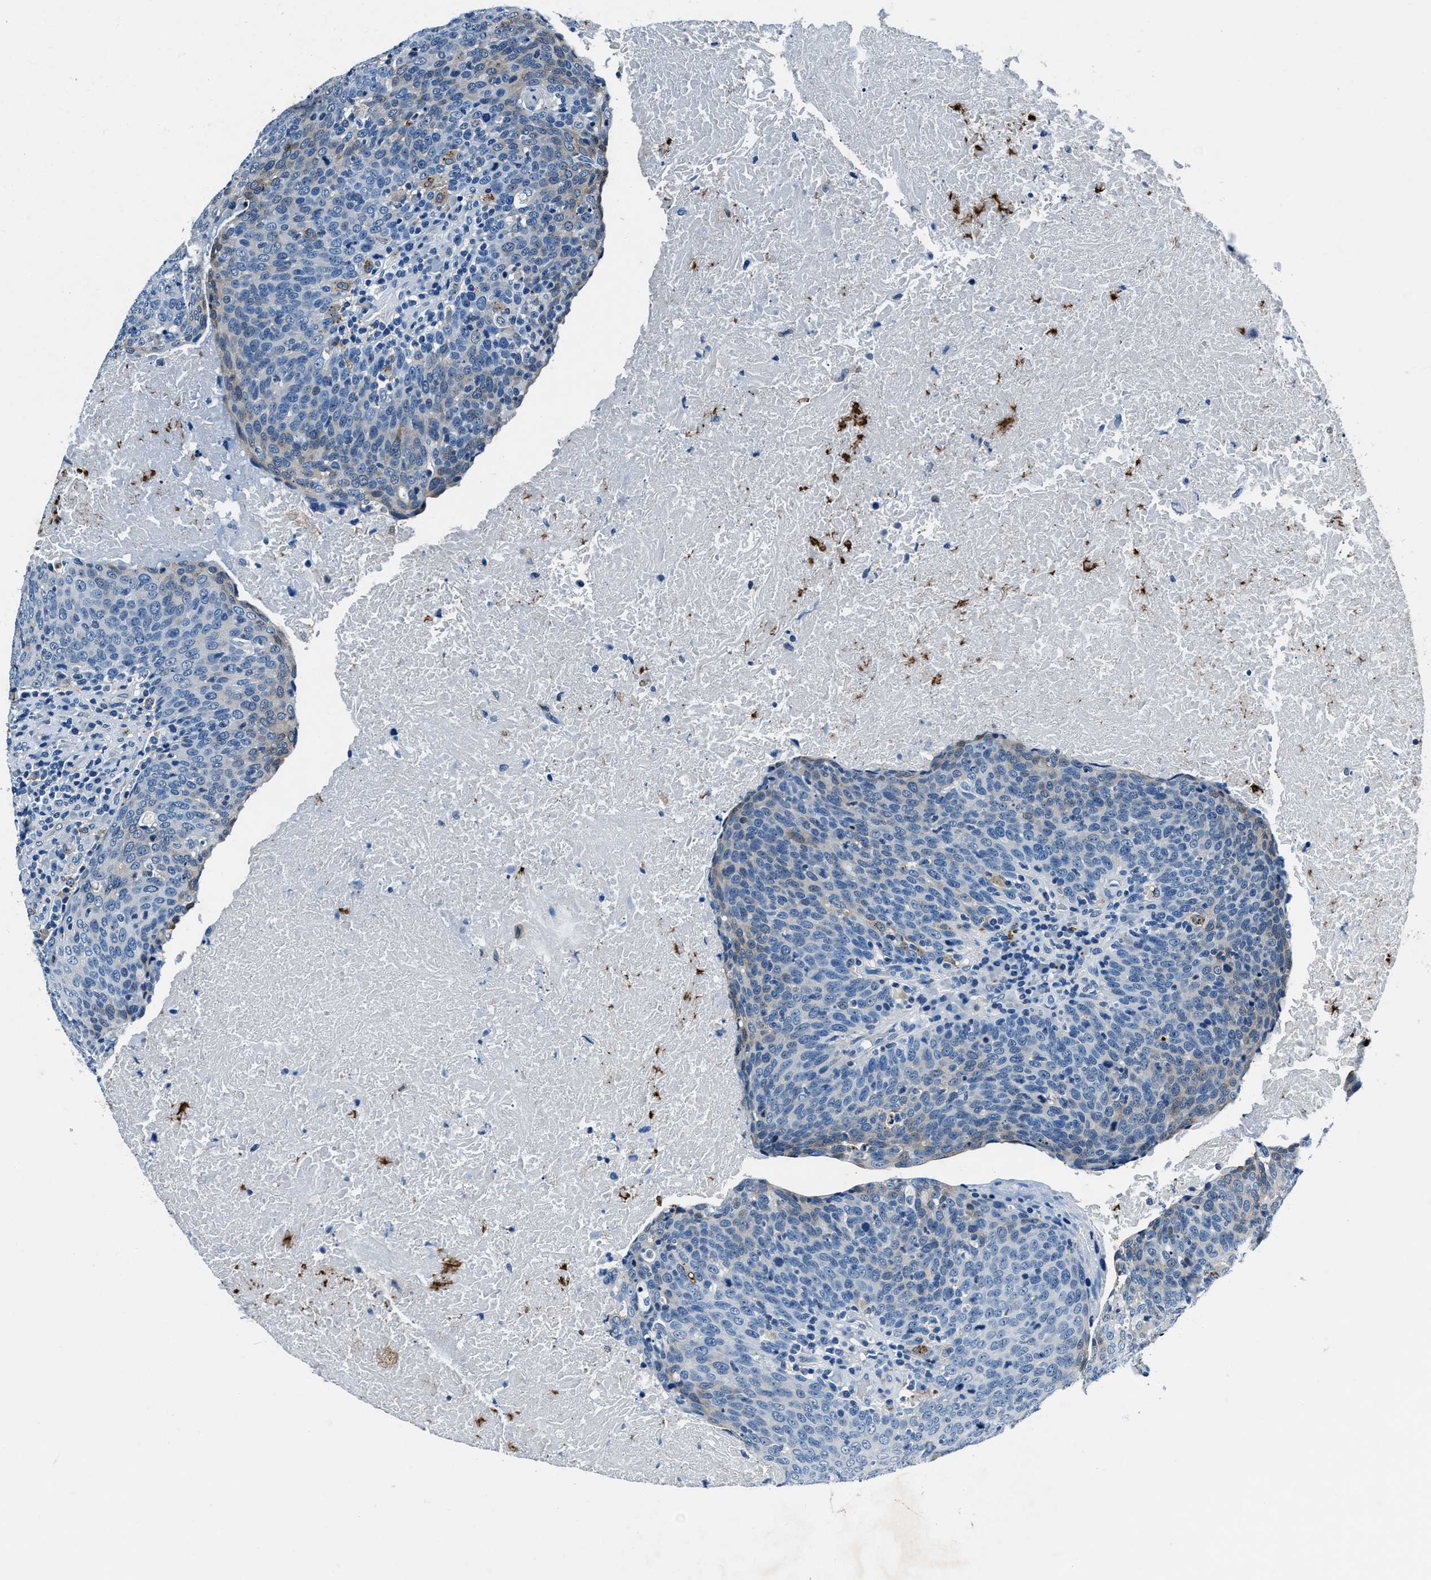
{"staining": {"intensity": "weak", "quantity": "<25%", "location": "cytoplasmic/membranous"}, "tissue": "head and neck cancer", "cell_type": "Tumor cells", "image_type": "cancer", "snomed": [{"axis": "morphology", "description": "Squamous cell carcinoma, NOS"}, {"axis": "morphology", "description": "Squamous cell carcinoma, metastatic, NOS"}, {"axis": "topography", "description": "Lymph node"}, {"axis": "topography", "description": "Head-Neck"}], "caption": "Tumor cells show no significant expression in head and neck metastatic squamous cell carcinoma. (DAB (3,3'-diaminobenzidine) immunohistochemistry (IHC) visualized using brightfield microscopy, high magnification).", "gene": "PTPDC1", "patient": {"sex": "male", "age": 62}}